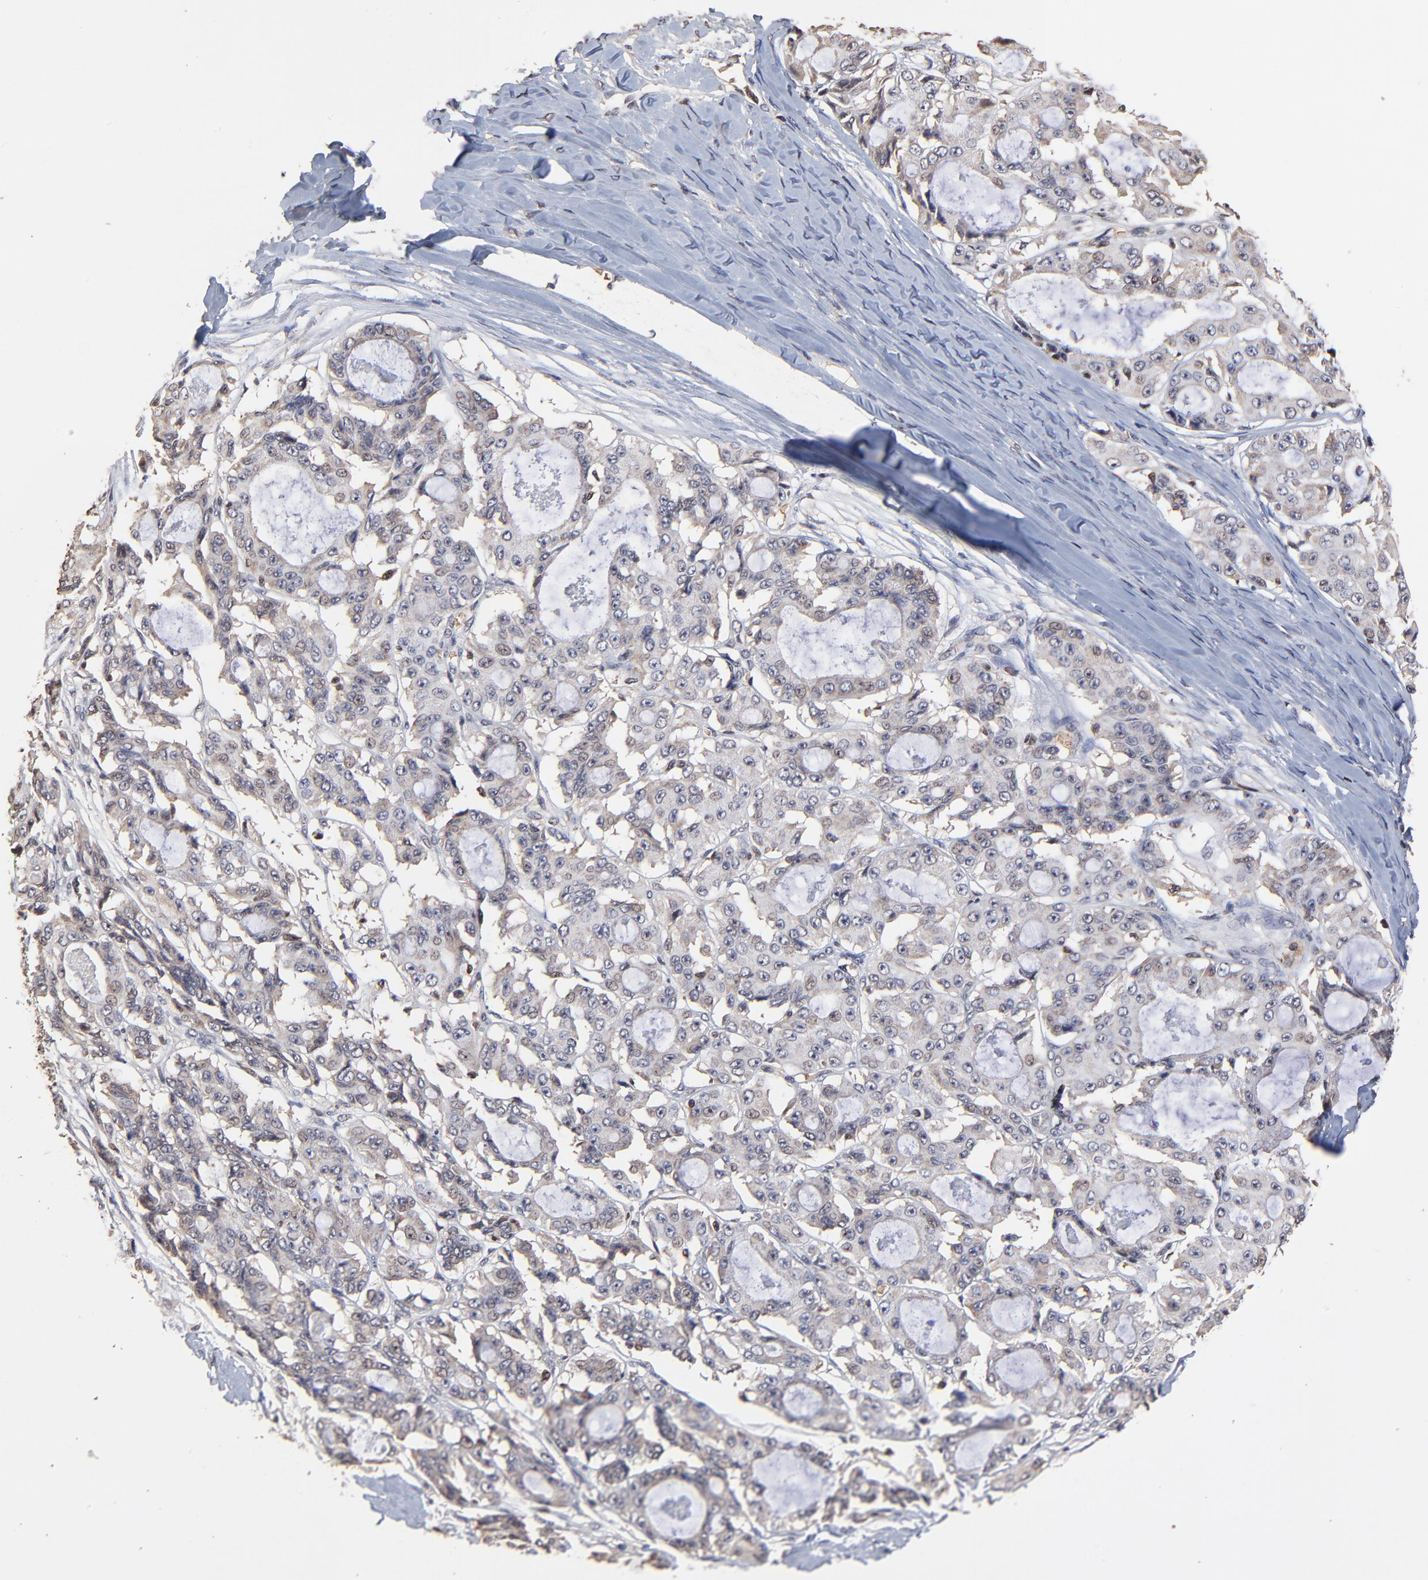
{"staining": {"intensity": "weak", "quantity": "<25%", "location": "cytoplasmic/membranous,nuclear"}, "tissue": "ovarian cancer", "cell_type": "Tumor cells", "image_type": "cancer", "snomed": [{"axis": "morphology", "description": "Carcinoma, endometroid"}, {"axis": "topography", "description": "Ovary"}], "caption": "A high-resolution image shows IHC staining of ovarian cancer (endometroid carcinoma), which reveals no significant expression in tumor cells.", "gene": "CASP1", "patient": {"sex": "female", "age": 61}}